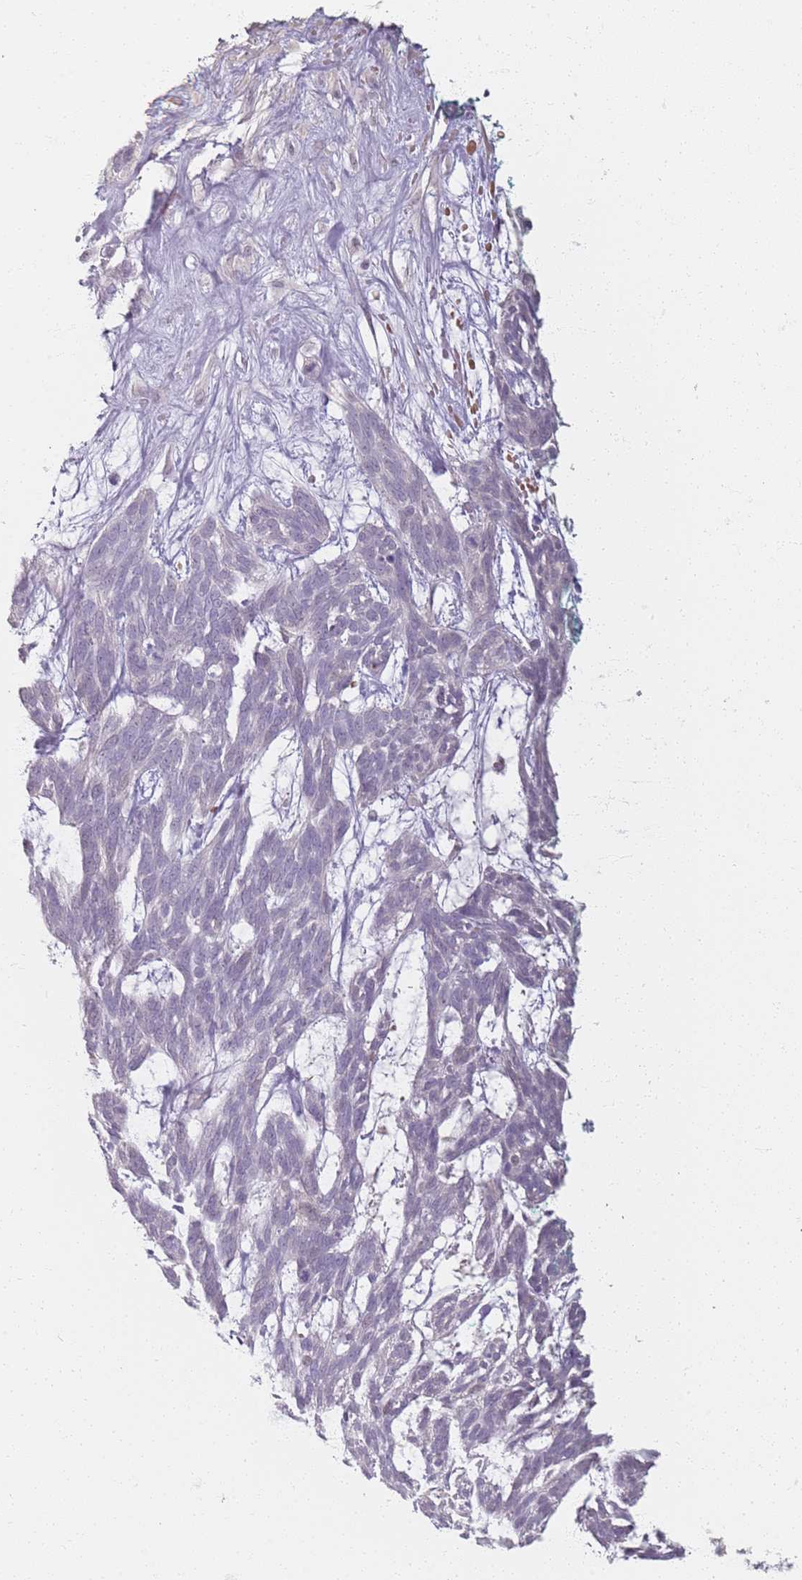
{"staining": {"intensity": "negative", "quantity": "none", "location": "none"}, "tissue": "skin cancer", "cell_type": "Tumor cells", "image_type": "cancer", "snomed": [{"axis": "morphology", "description": "Basal cell carcinoma"}, {"axis": "topography", "description": "Skin"}], "caption": "Immunohistochemistry (IHC) image of neoplastic tissue: skin basal cell carcinoma stained with DAB reveals no significant protein expression in tumor cells.", "gene": "CD40LG", "patient": {"sex": "male", "age": 88}}